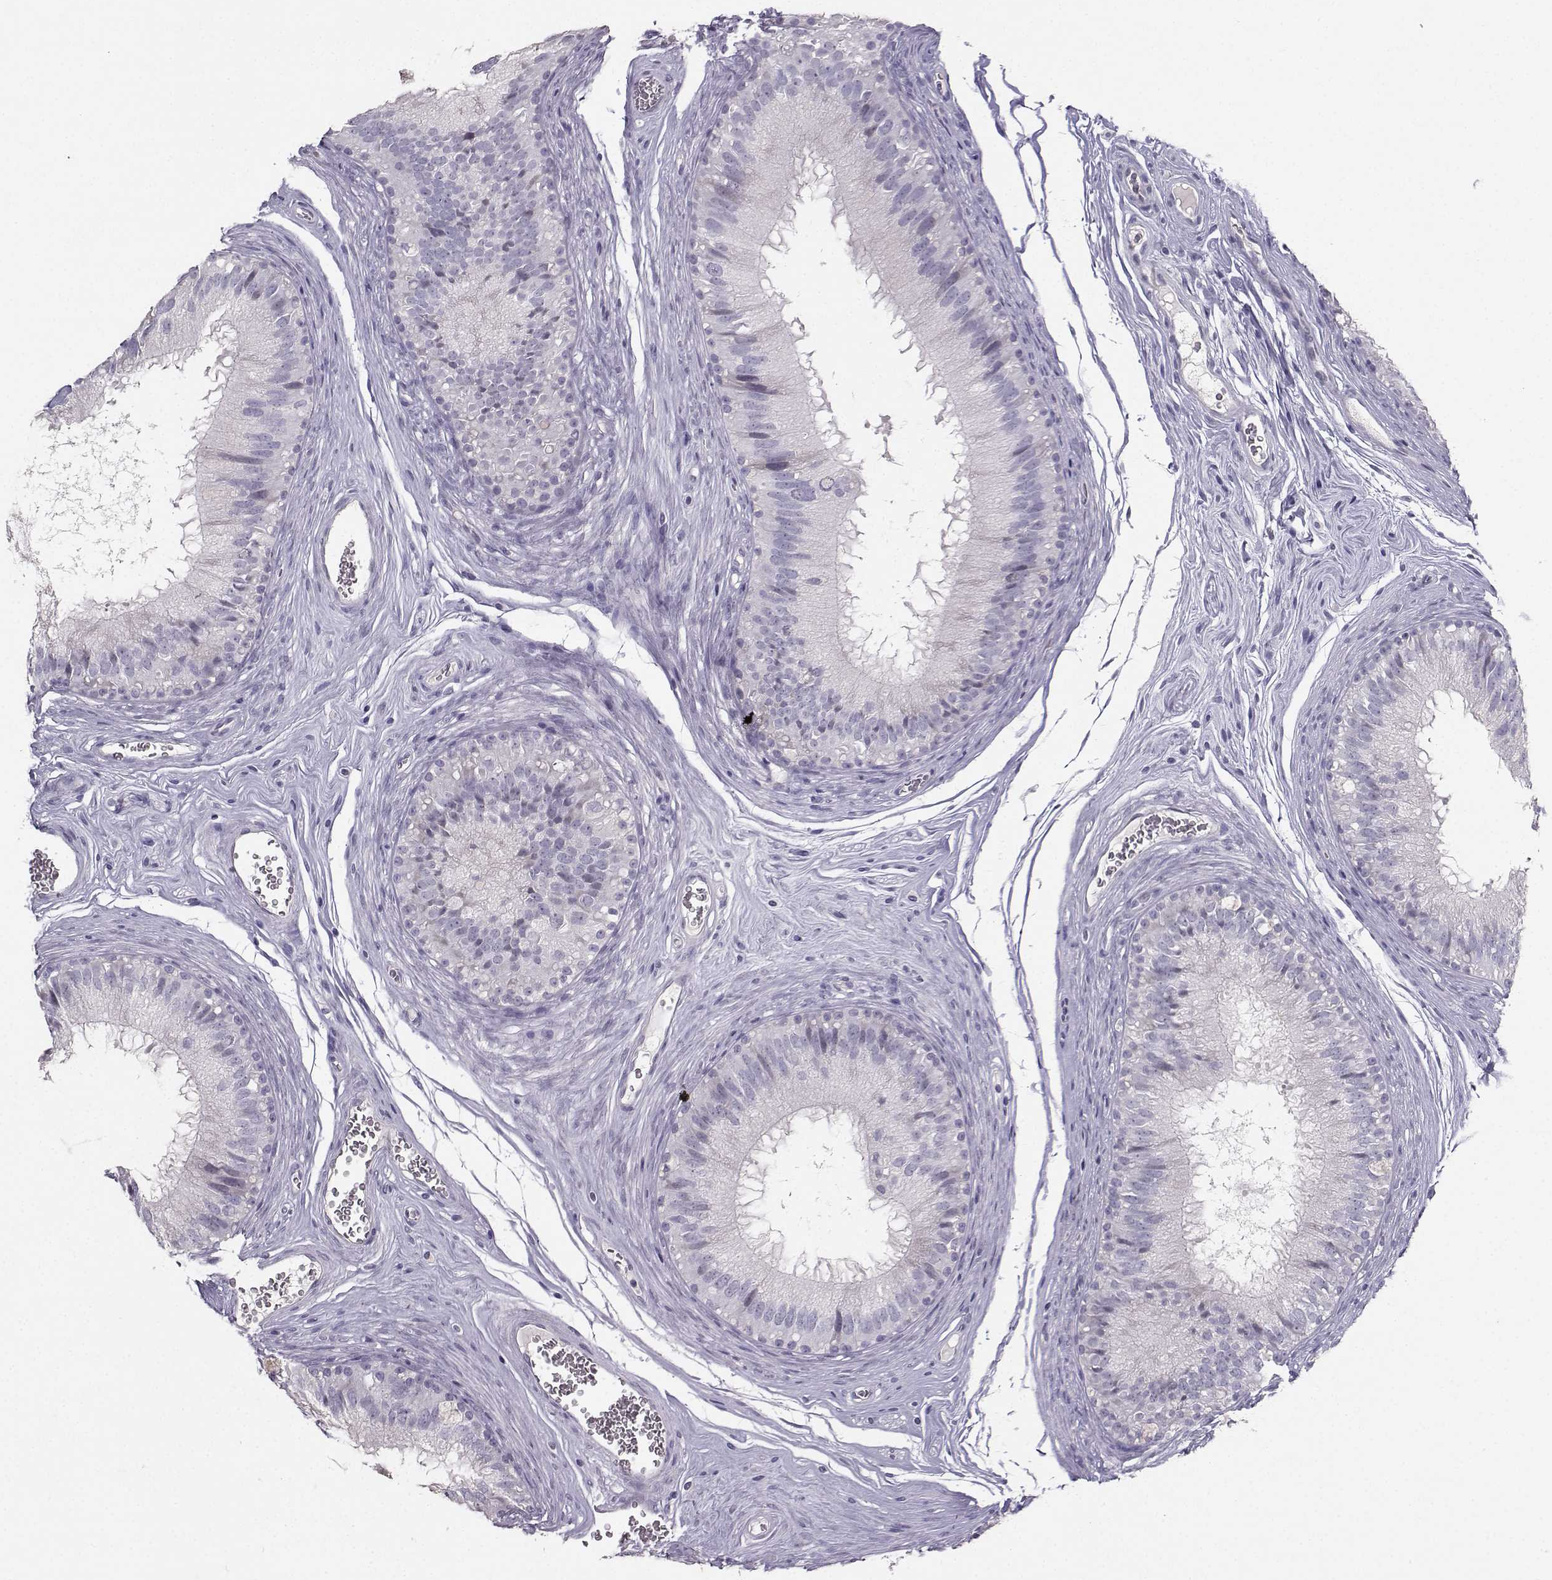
{"staining": {"intensity": "negative", "quantity": "none", "location": "none"}, "tissue": "epididymis", "cell_type": "Glandular cells", "image_type": "normal", "snomed": [{"axis": "morphology", "description": "Normal tissue, NOS"}, {"axis": "topography", "description": "Epididymis"}], "caption": "IHC image of normal epididymis: human epididymis stained with DAB demonstrates no significant protein staining in glandular cells. The staining was performed using DAB to visualize the protein expression in brown, while the nuclei were stained in blue with hematoxylin (Magnification: 20x).", "gene": "PKP2", "patient": {"sex": "male", "age": 37}}